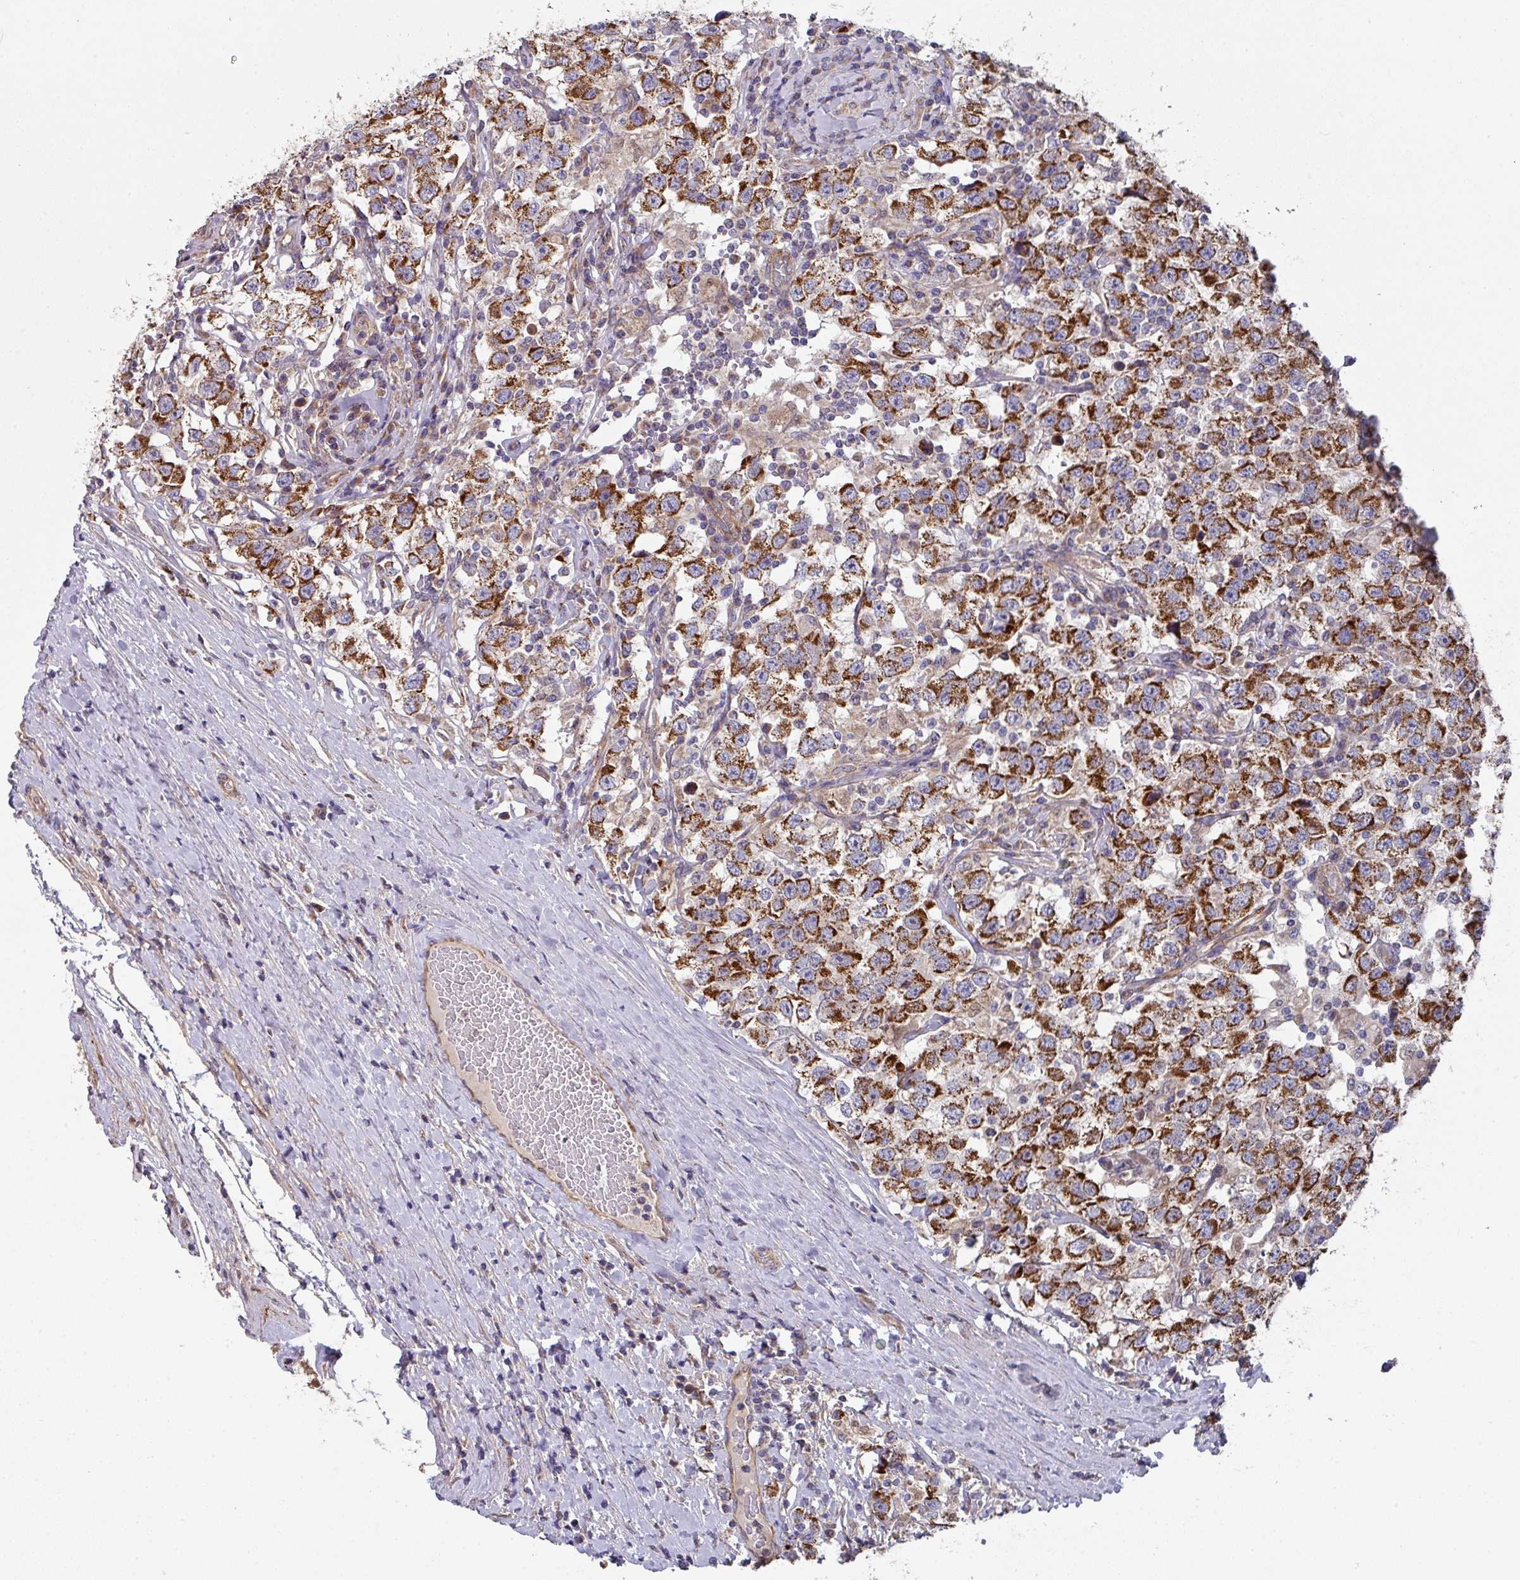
{"staining": {"intensity": "strong", "quantity": ">75%", "location": "cytoplasmic/membranous"}, "tissue": "testis cancer", "cell_type": "Tumor cells", "image_type": "cancer", "snomed": [{"axis": "morphology", "description": "Seminoma, NOS"}, {"axis": "topography", "description": "Testis"}], "caption": "Immunohistochemistry (IHC) histopathology image of human seminoma (testis) stained for a protein (brown), which displays high levels of strong cytoplasmic/membranous staining in approximately >75% of tumor cells.", "gene": "DCAF12L2", "patient": {"sex": "male", "age": 41}}